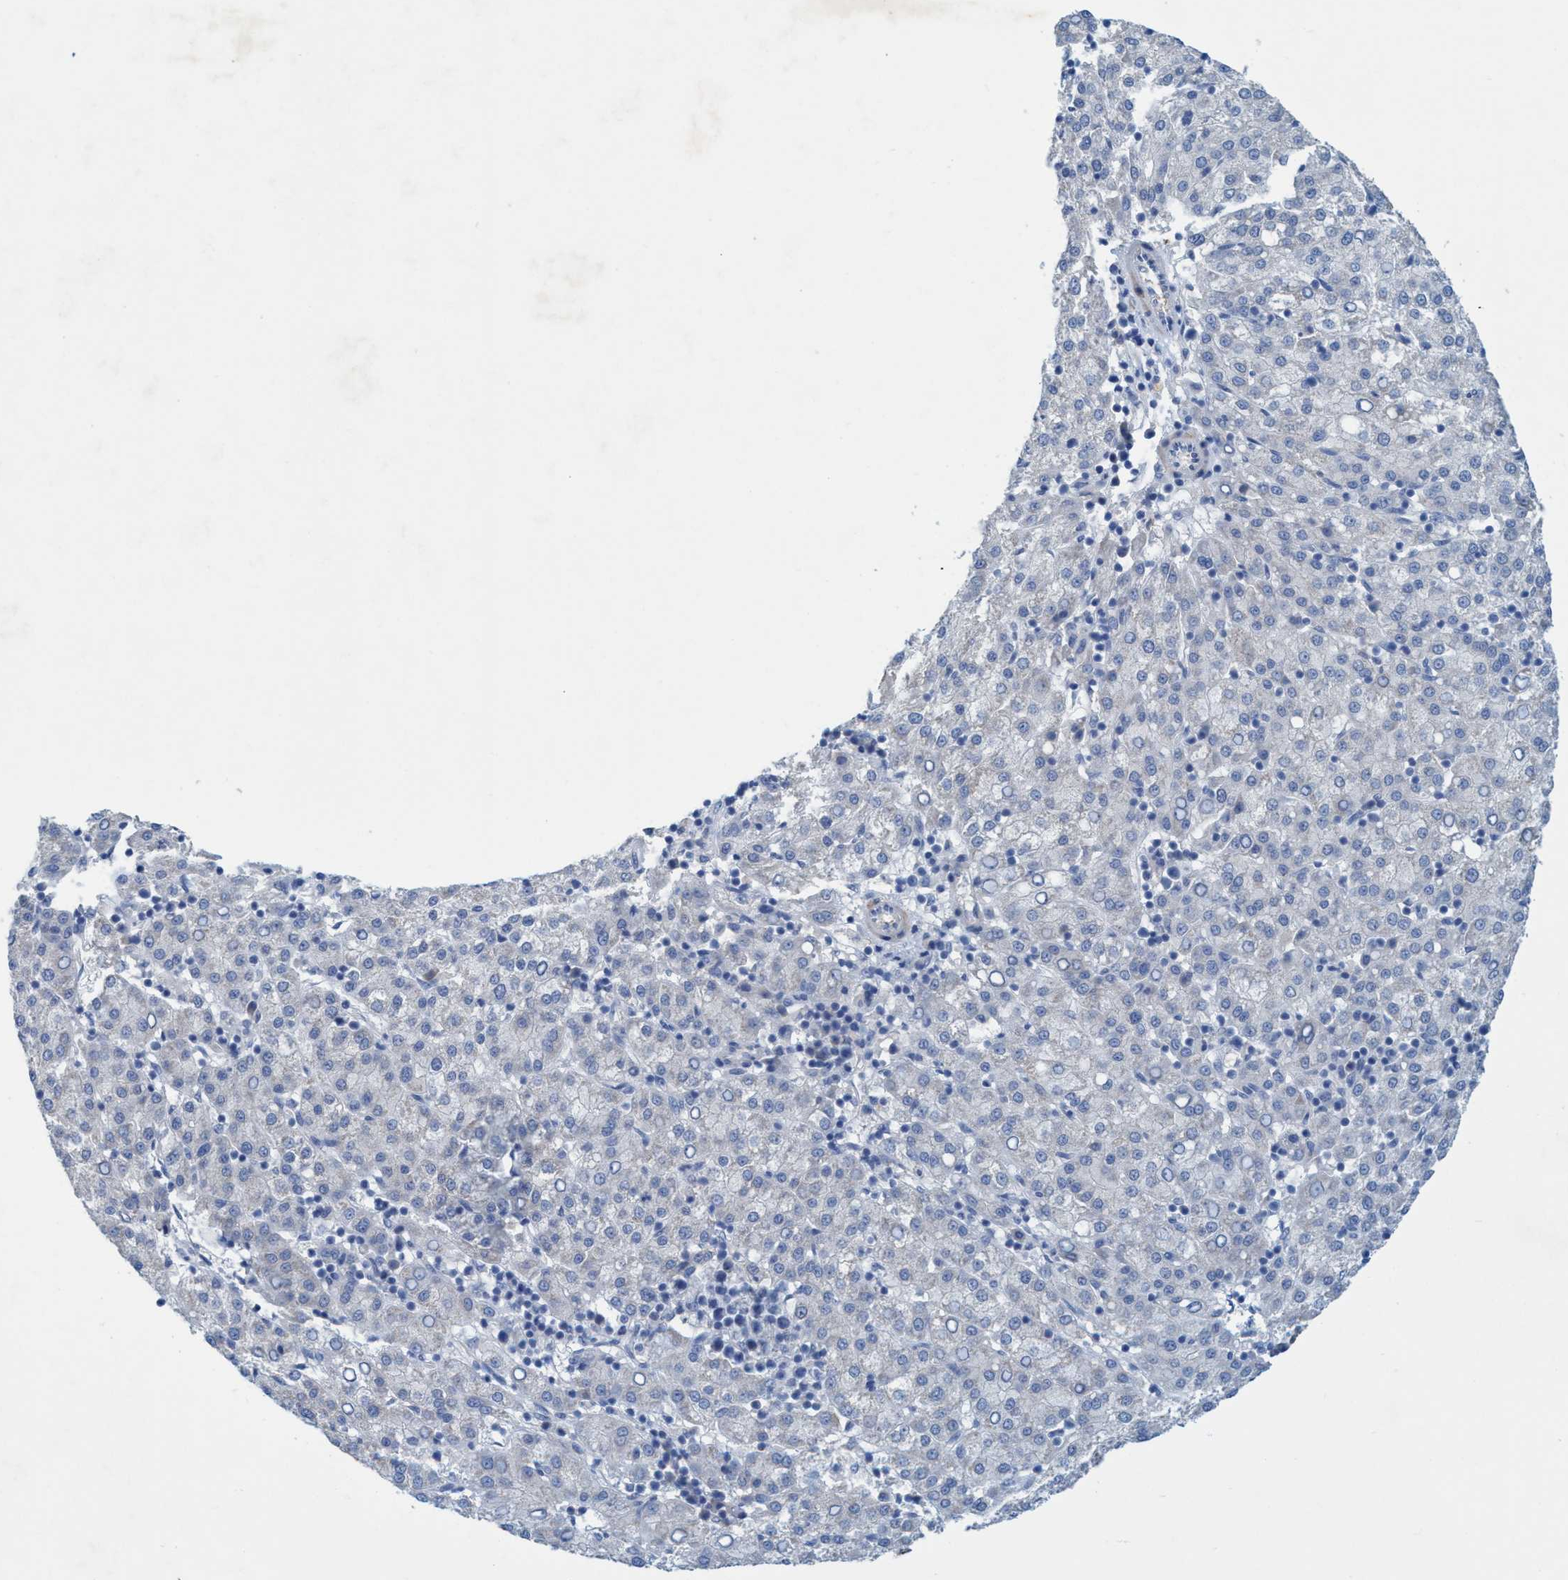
{"staining": {"intensity": "negative", "quantity": "none", "location": "none"}, "tissue": "liver cancer", "cell_type": "Tumor cells", "image_type": "cancer", "snomed": [{"axis": "morphology", "description": "Carcinoma, Hepatocellular, NOS"}, {"axis": "topography", "description": "Liver"}], "caption": "A photomicrograph of liver hepatocellular carcinoma stained for a protein exhibits no brown staining in tumor cells. (DAB (3,3'-diaminobenzidine) IHC, high magnification).", "gene": "GULP1", "patient": {"sex": "female", "age": 58}}